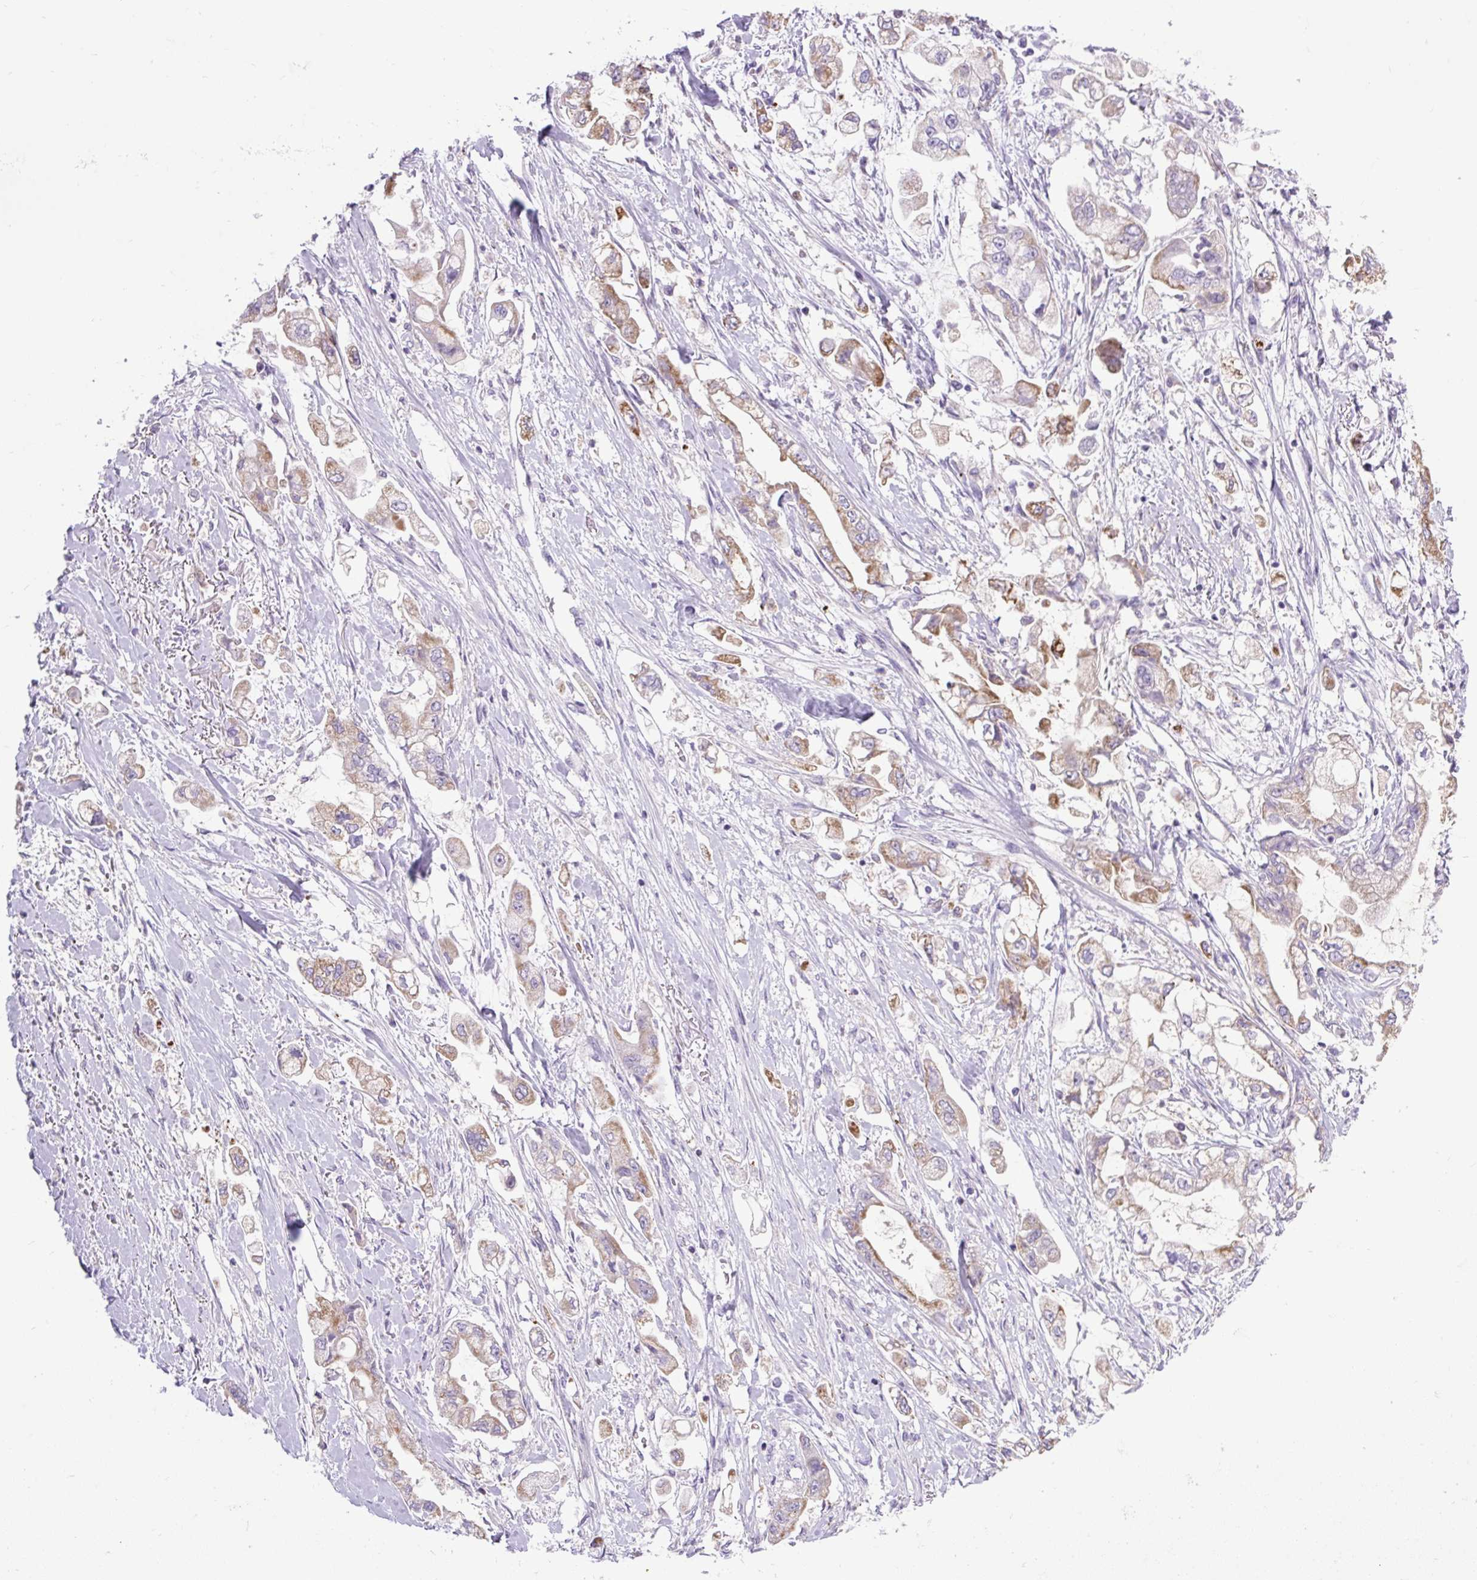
{"staining": {"intensity": "moderate", "quantity": "25%-75%", "location": "cytoplasmic/membranous"}, "tissue": "stomach cancer", "cell_type": "Tumor cells", "image_type": "cancer", "snomed": [{"axis": "morphology", "description": "Adenocarcinoma, NOS"}, {"axis": "topography", "description": "Stomach"}], "caption": "The micrograph shows a brown stain indicating the presence of a protein in the cytoplasmic/membranous of tumor cells in stomach cancer.", "gene": "RNASE10", "patient": {"sex": "male", "age": 62}}